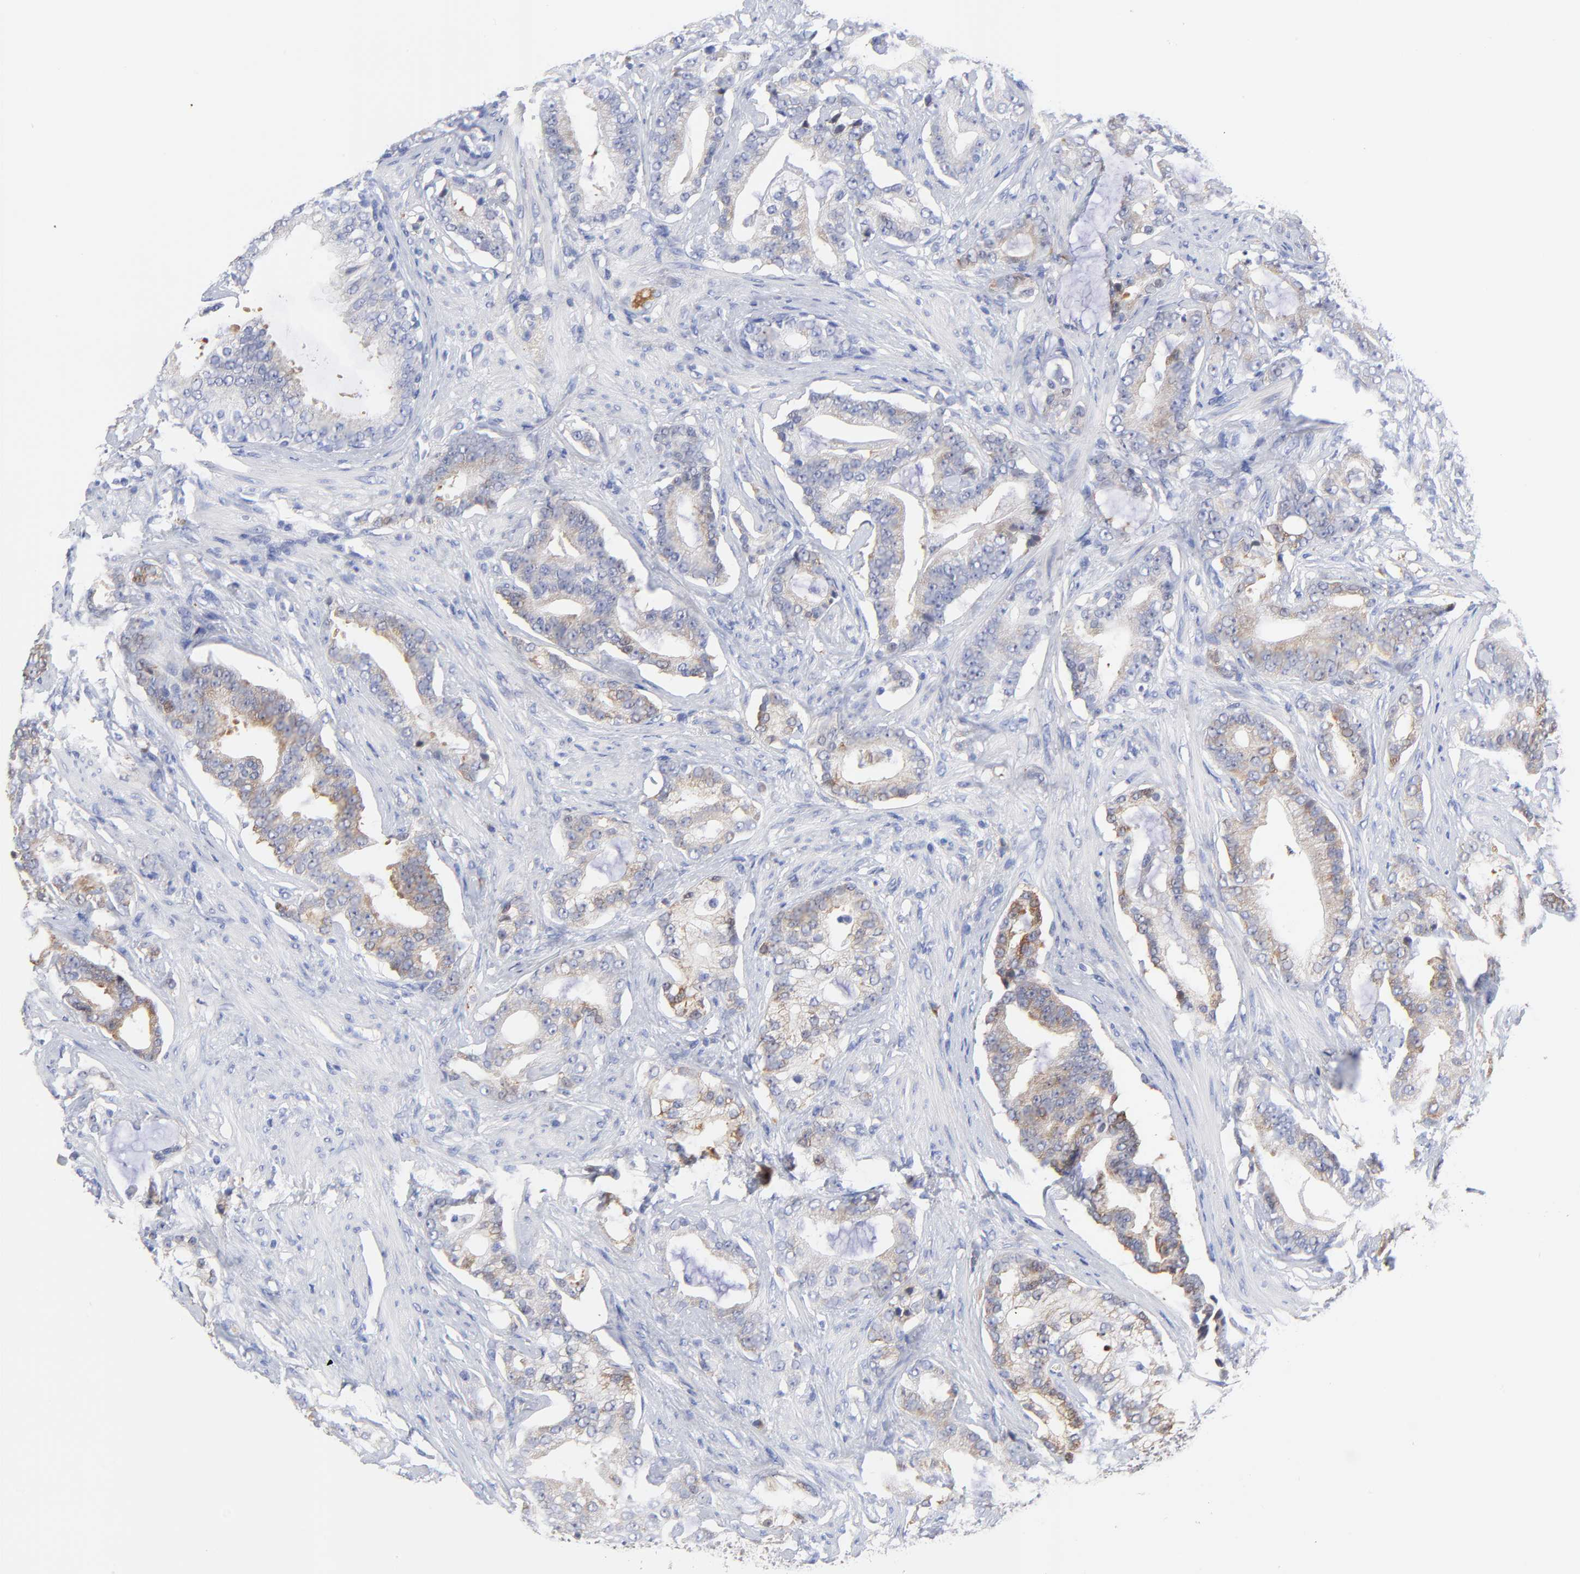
{"staining": {"intensity": "weak", "quantity": "25%-75%", "location": "cytoplasmic/membranous"}, "tissue": "prostate cancer", "cell_type": "Tumor cells", "image_type": "cancer", "snomed": [{"axis": "morphology", "description": "Adenocarcinoma, Low grade"}, {"axis": "topography", "description": "Prostate"}], "caption": "DAB immunohistochemical staining of prostate adenocarcinoma (low-grade) exhibits weak cytoplasmic/membranous protein expression in about 25%-75% of tumor cells. (DAB (3,3'-diaminobenzidine) IHC with brightfield microscopy, high magnification).", "gene": "IGLV3-10", "patient": {"sex": "male", "age": 58}}